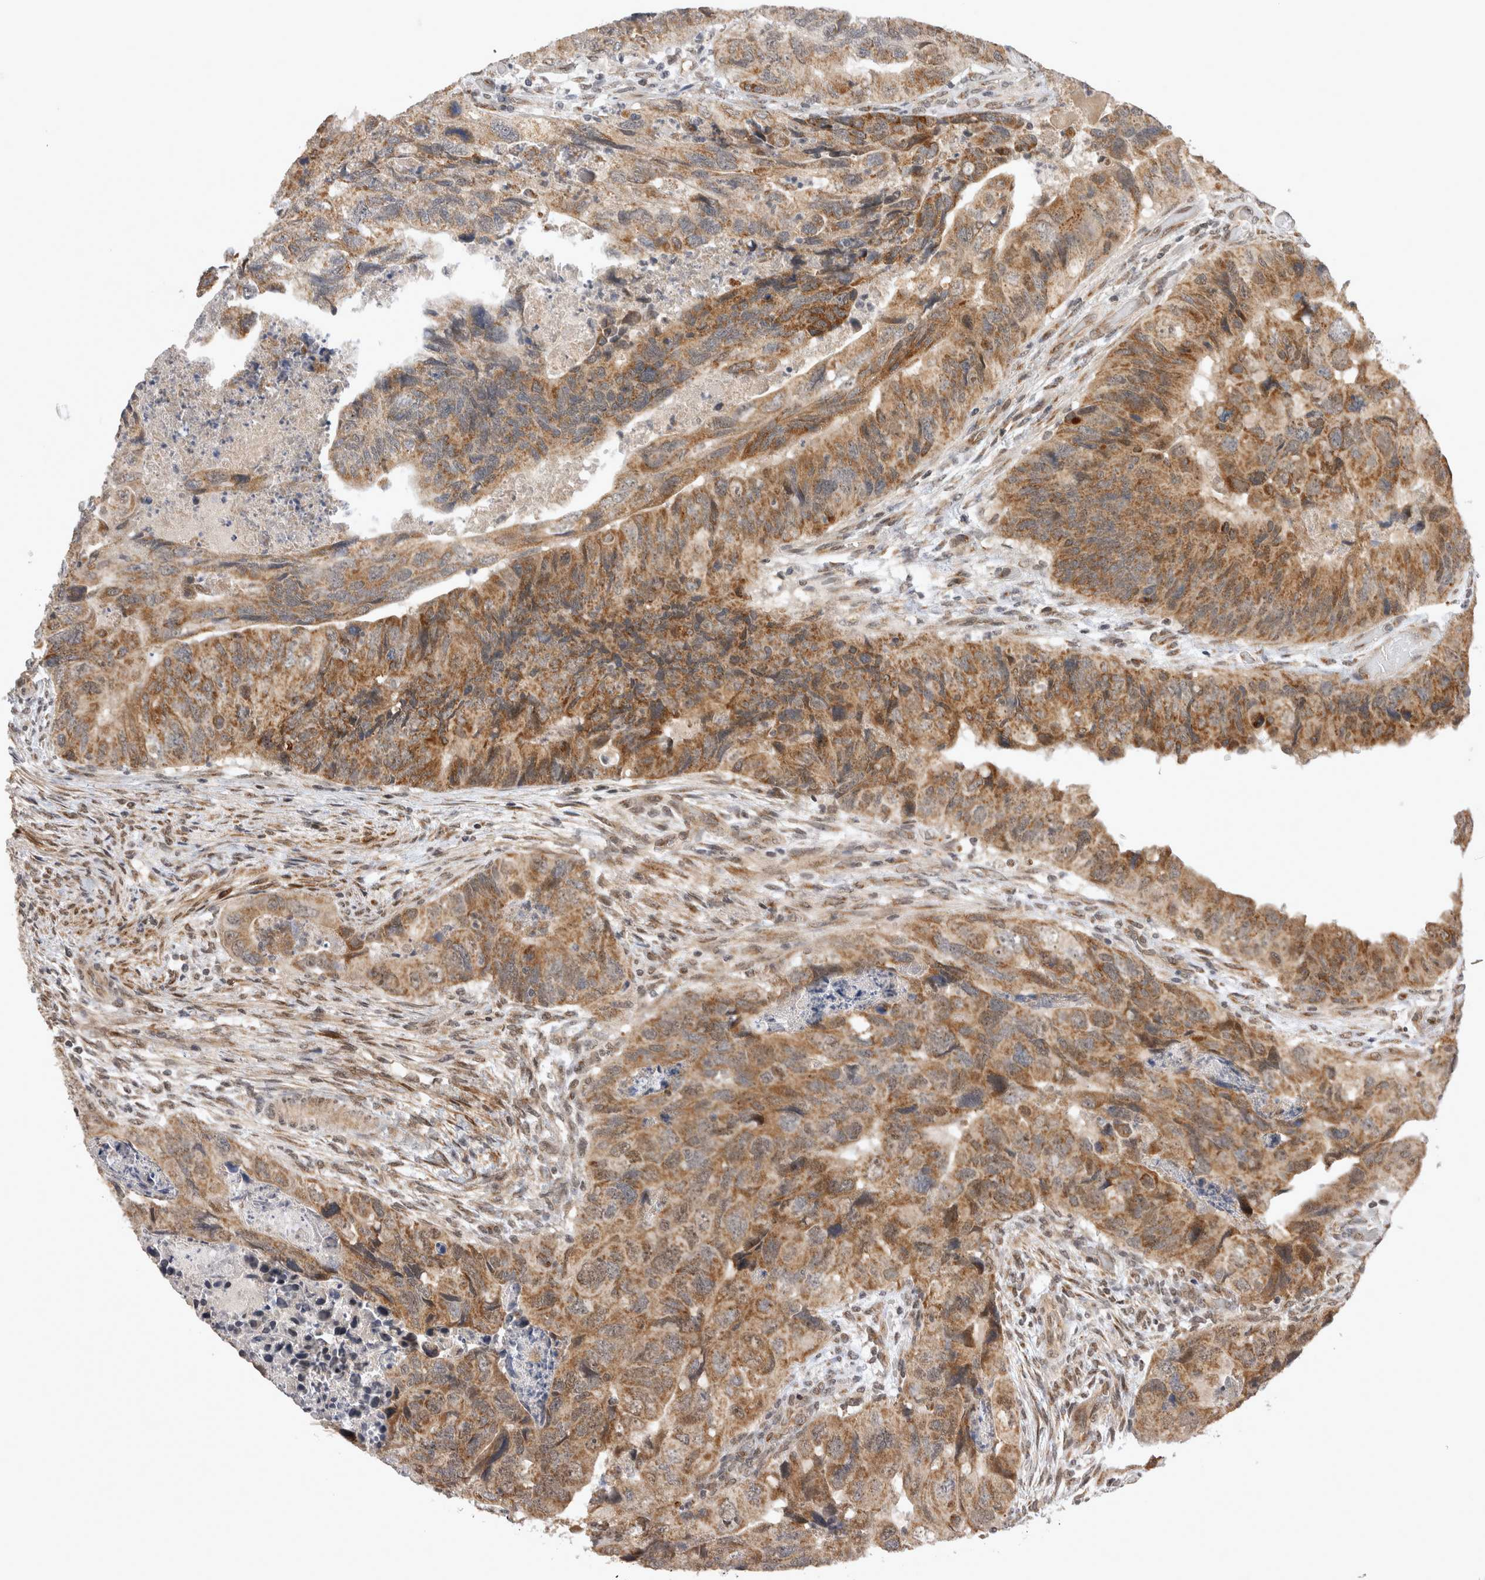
{"staining": {"intensity": "moderate", "quantity": ">75%", "location": "cytoplasmic/membranous"}, "tissue": "colorectal cancer", "cell_type": "Tumor cells", "image_type": "cancer", "snomed": [{"axis": "morphology", "description": "Adenocarcinoma, NOS"}, {"axis": "topography", "description": "Rectum"}], "caption": "Colorectal cancer (adenocarcinoma) stained for a protein demonstrates moderate cytoplasmic/membranous positivity in tumor cells.", "gene": "TMEM65", "patient": {"sex": "male", "age": 63}}